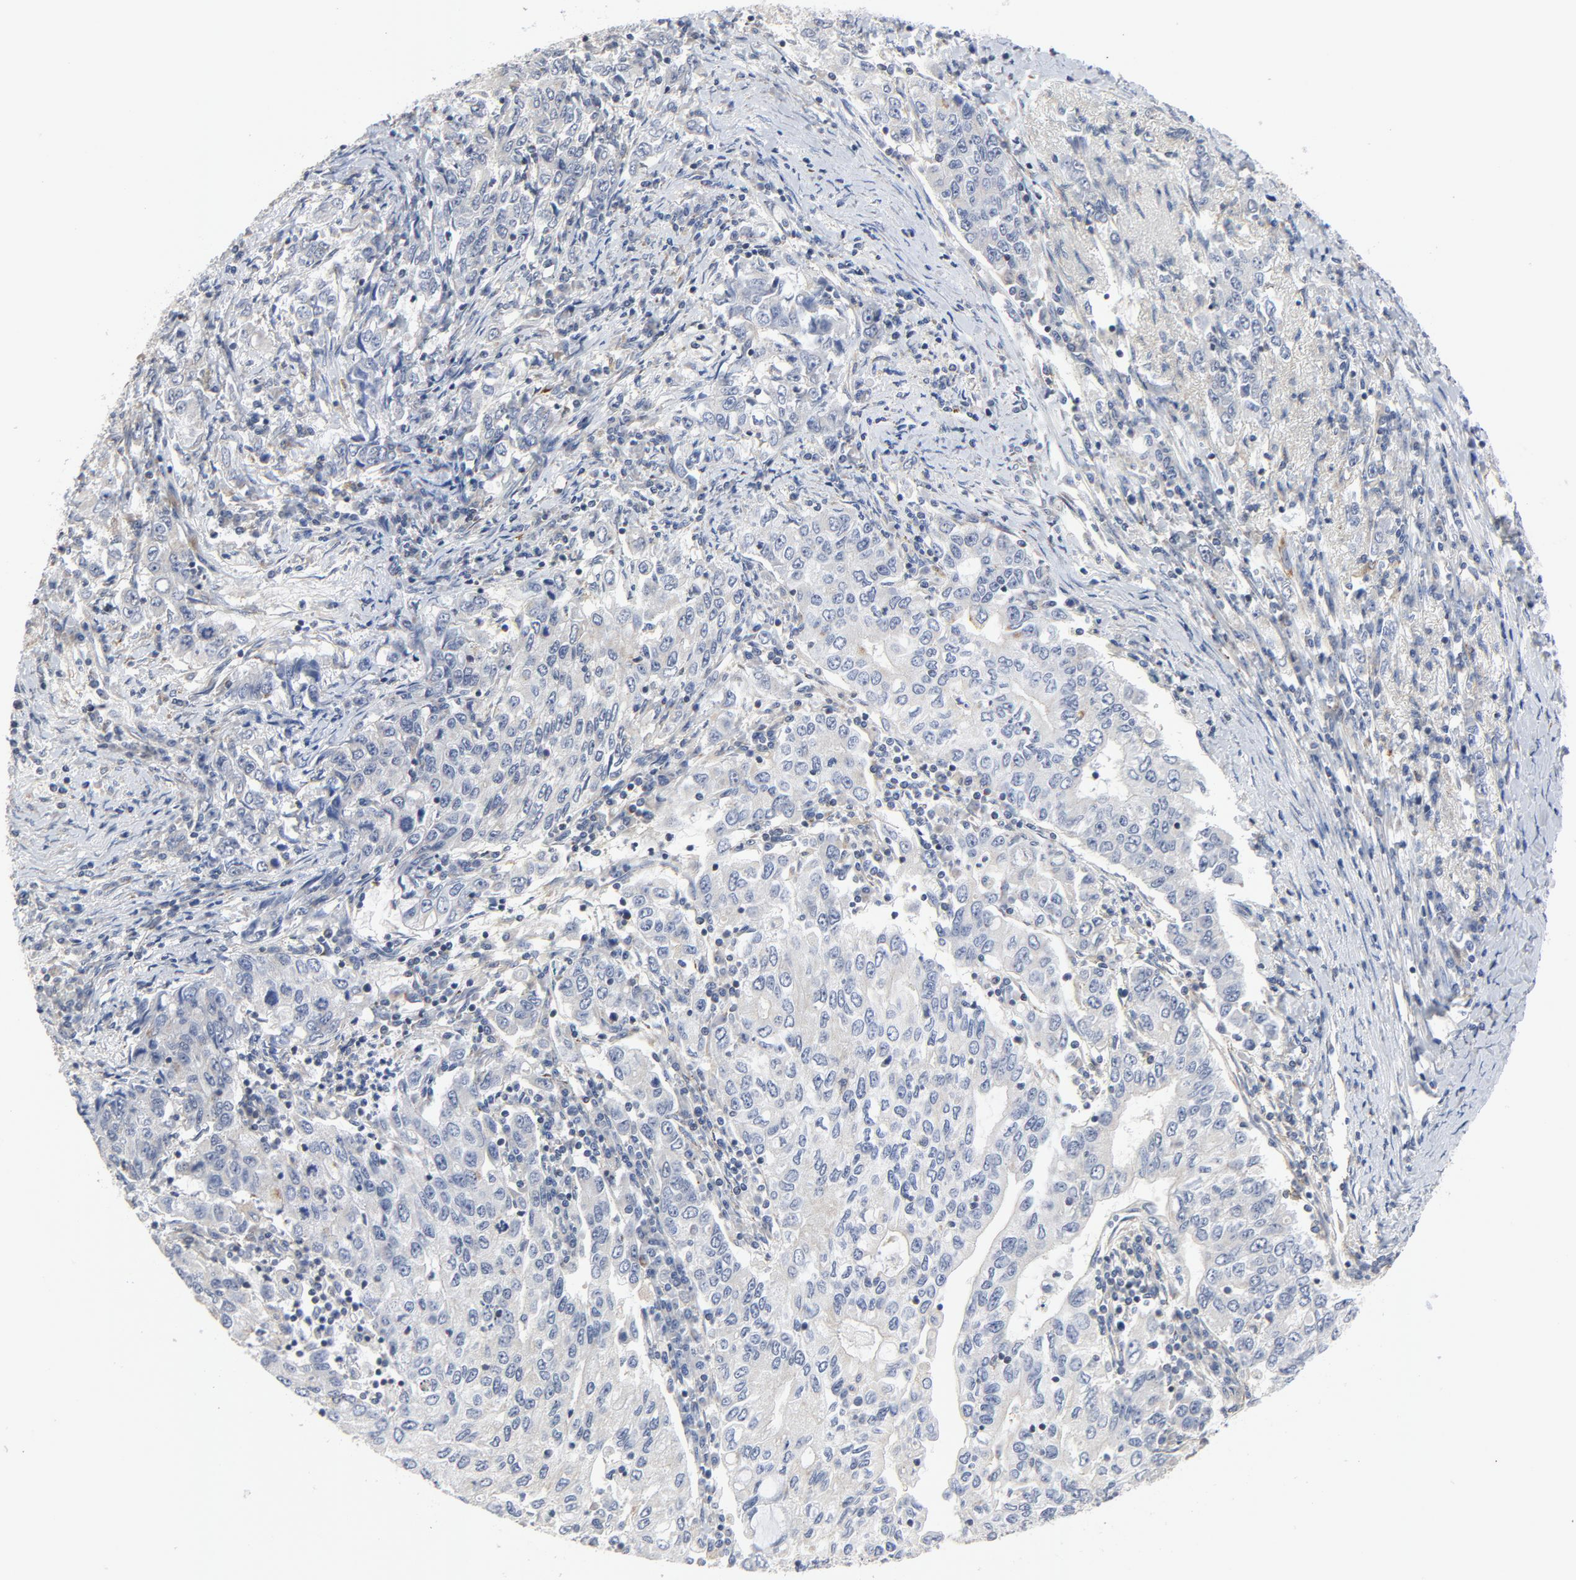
{"staining": {"intensity": "negative", "quantity": "none", "location": "none"}, "tissue": "stomach cancer", "cell_type": "Tumor cells", "image_type": "cancer", "snomed": [{"axis": "morphology", "description": "Adenocarcinoma, NOS"}, {"axis": "topography", "description": "Stomach, lower"}], "caption": "Stomach adenocarcinoma stained for a protein using immunohistochemistry demonstrates no positivity tumor cells.", "gene": "C14orf119", "patient": {"sex": "female", "age": 72}}